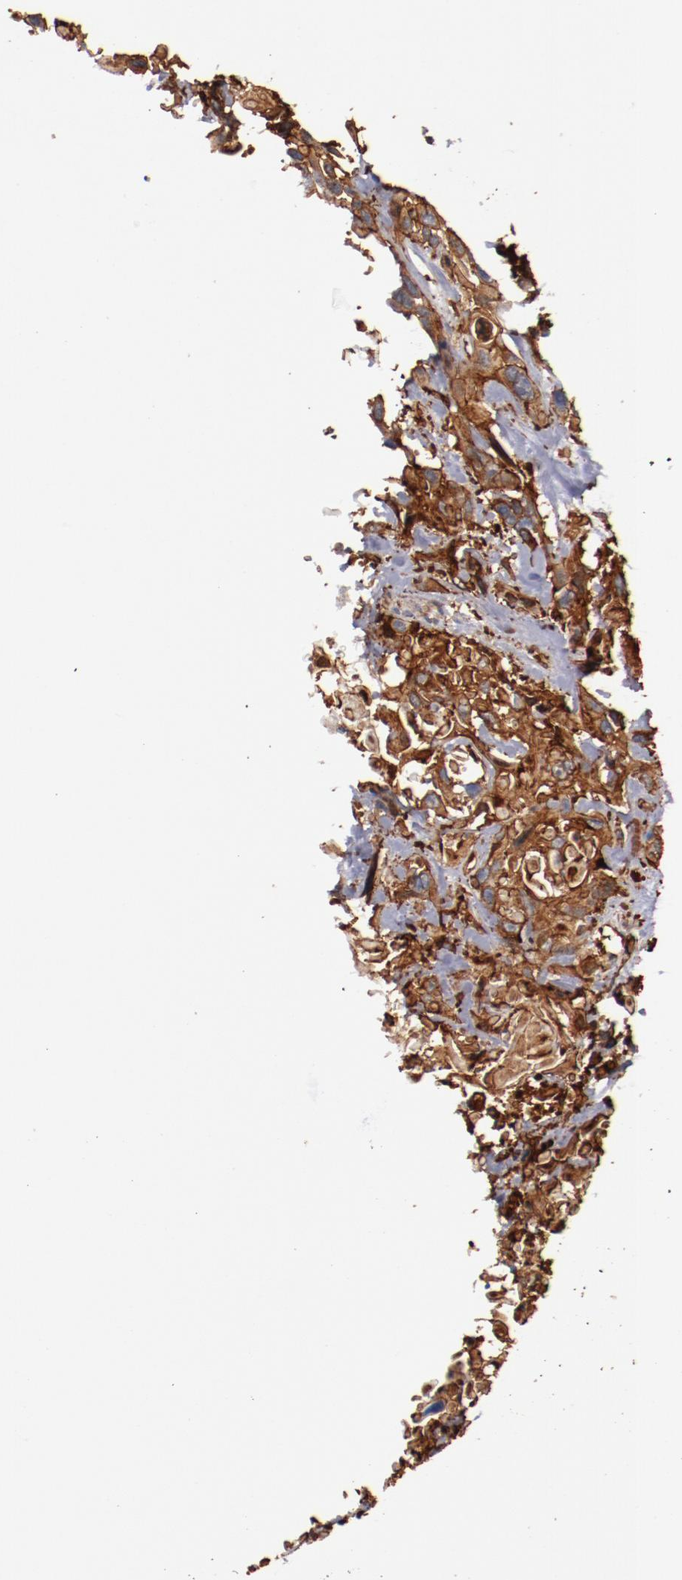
{"staining": {"intensity": "strong", "quantity": ">75%", "location": "cytoplasmic/membranous"}, "tissue": "urothelial cancer", "cell_type": "Tumor cells", "image_type": "cancer", "snomed": [{"axis": "morphology", "description": "Urothelial carcinoma, High grade"}, {"axis": "topography", "description": "Urinary bladder"}], "caption": "An immunohistochemistry (IHC) photomicrograph of neoplastic tissue is shown. Protein staining in brown highlights strong cytoplasmic/membranous positivity in urothelial cancer within tumor cells.", "gene": "TMOD3", "patient": {"sex": "female", "age": 84}}